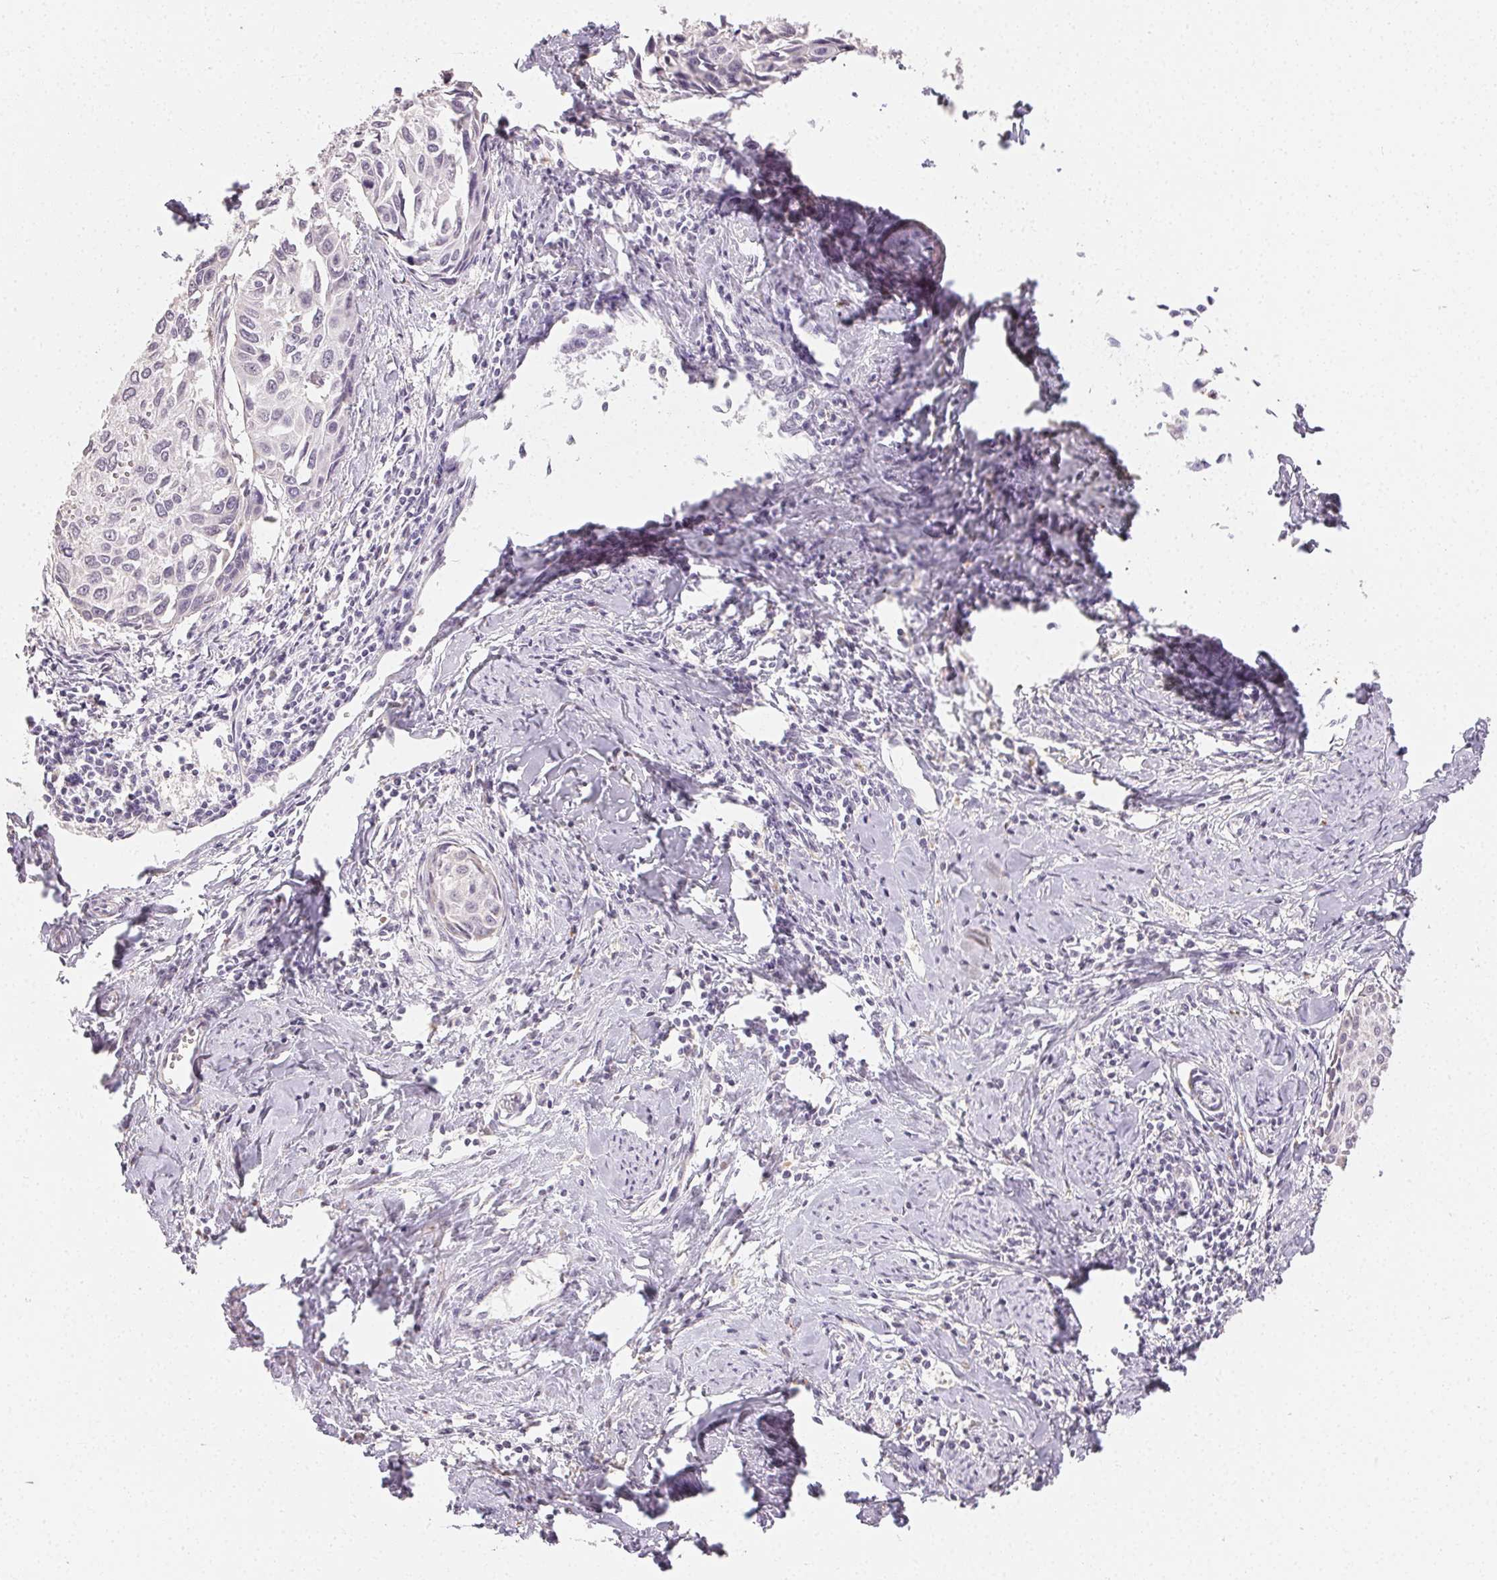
{"staining": {"intensity": "negative", "quantity": "none", "location": "none"}, "tissue": "cervical cancer", "cell_type": "Tumor cells", "image_type": "cancer", "snomed": [{"axis": "morphology", "description": "Squamous cell carcinoma, NOS"}, {"axis": "topography", "description": "Cervix"}], "caption": "DAB immunohistochemical staining of human cervical cancer (squamous cell carcinoma) shows no significant expression in tumor cells.", "gene": "TMEM174", "patient": {"sex": "female", "age": 50}}